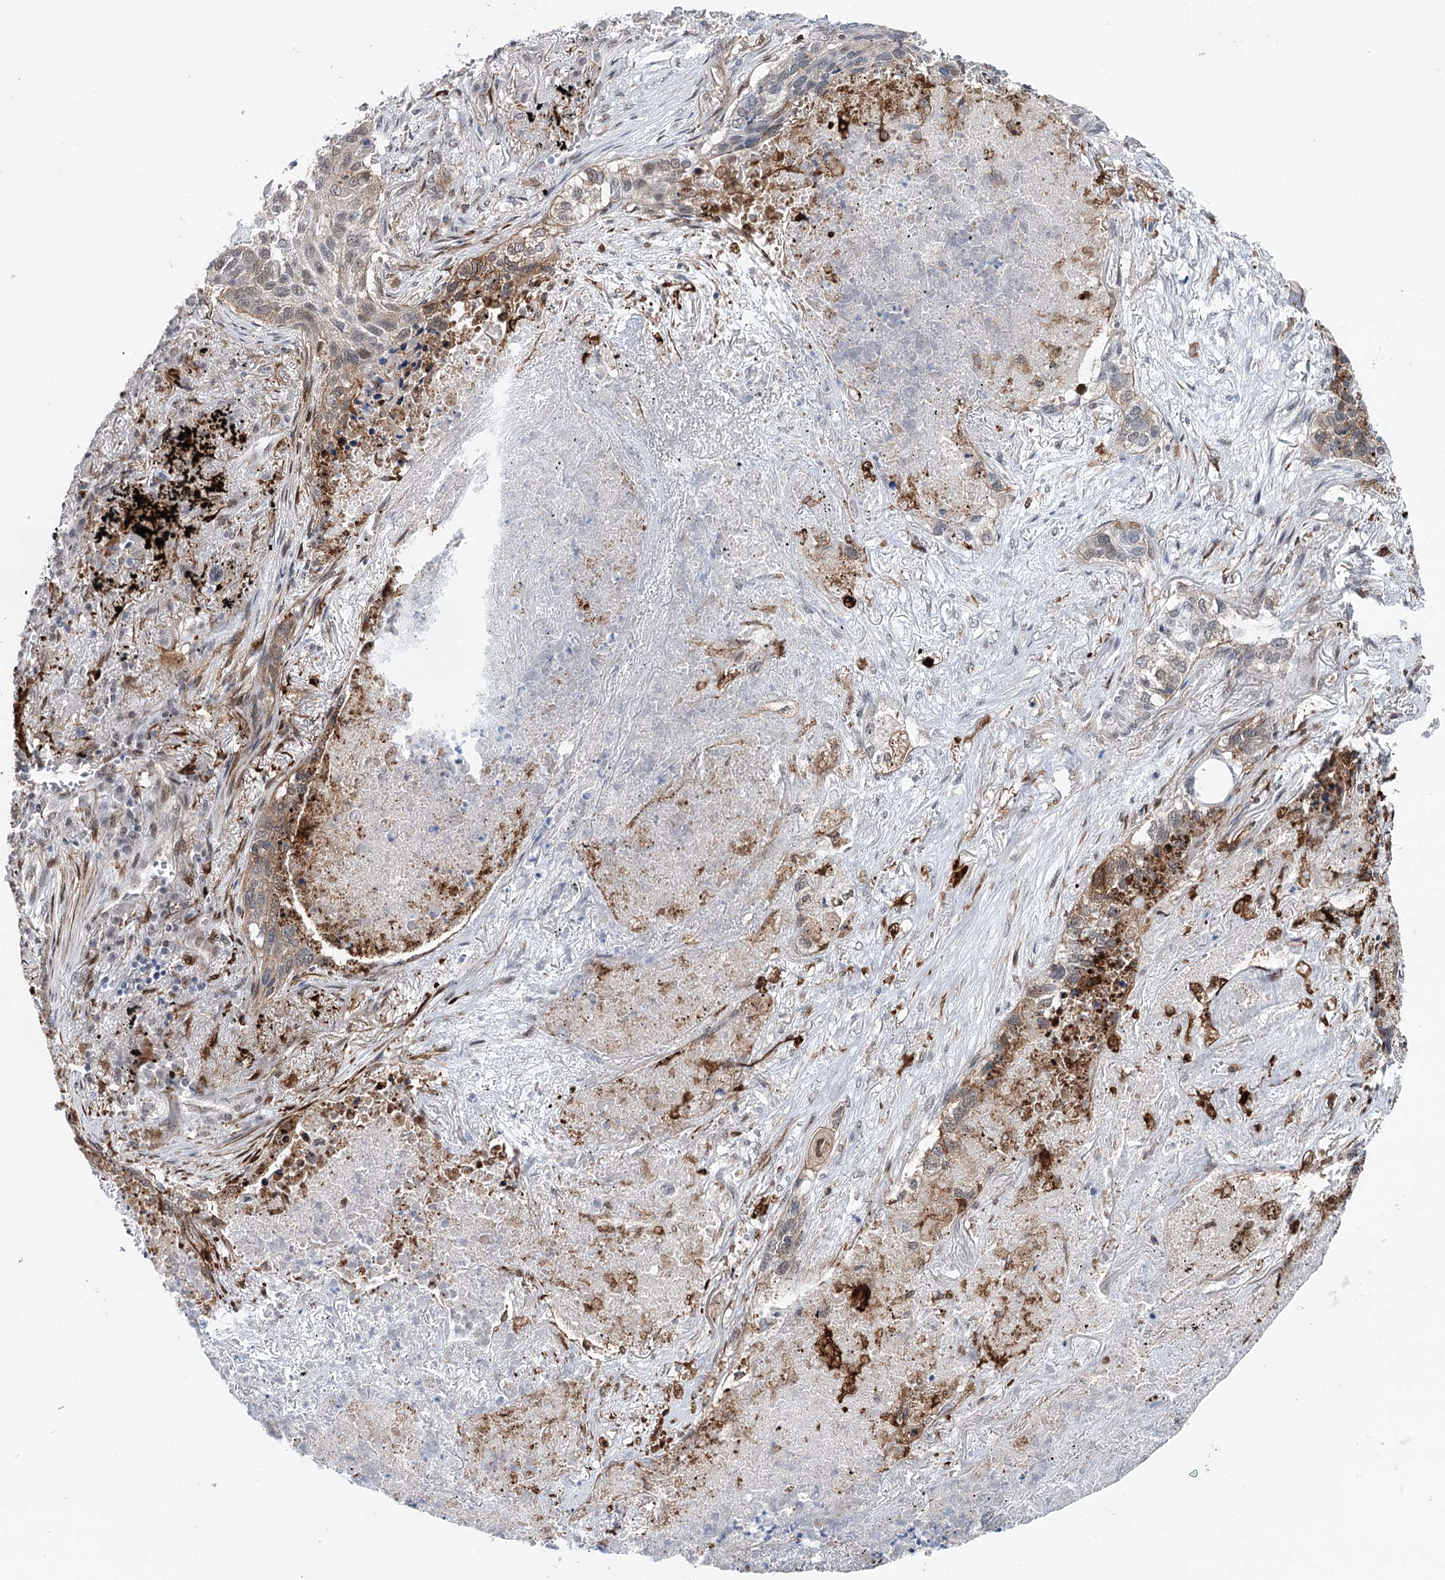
{"staining": {"intensity": "moderate", "quantity": "25%-75%", "location": "cytoplasmic/membranous"}, "tissue": "lung cancer", "cell_type": "Tumor cells", "image_type": "cancer", "snomed": [{"axis": "morphology", "description": "Squamous cell carcinoma, NOS"}, {"axis": "topography", "description": "Lung"}], "caption": "Lung cancer tissue exhibits moderate cytoplasmic/membranous expression in approximately 25%-75% of tumor cells", "gene": "FAM53A", "patient": {"sex": "female", "age": 63}}